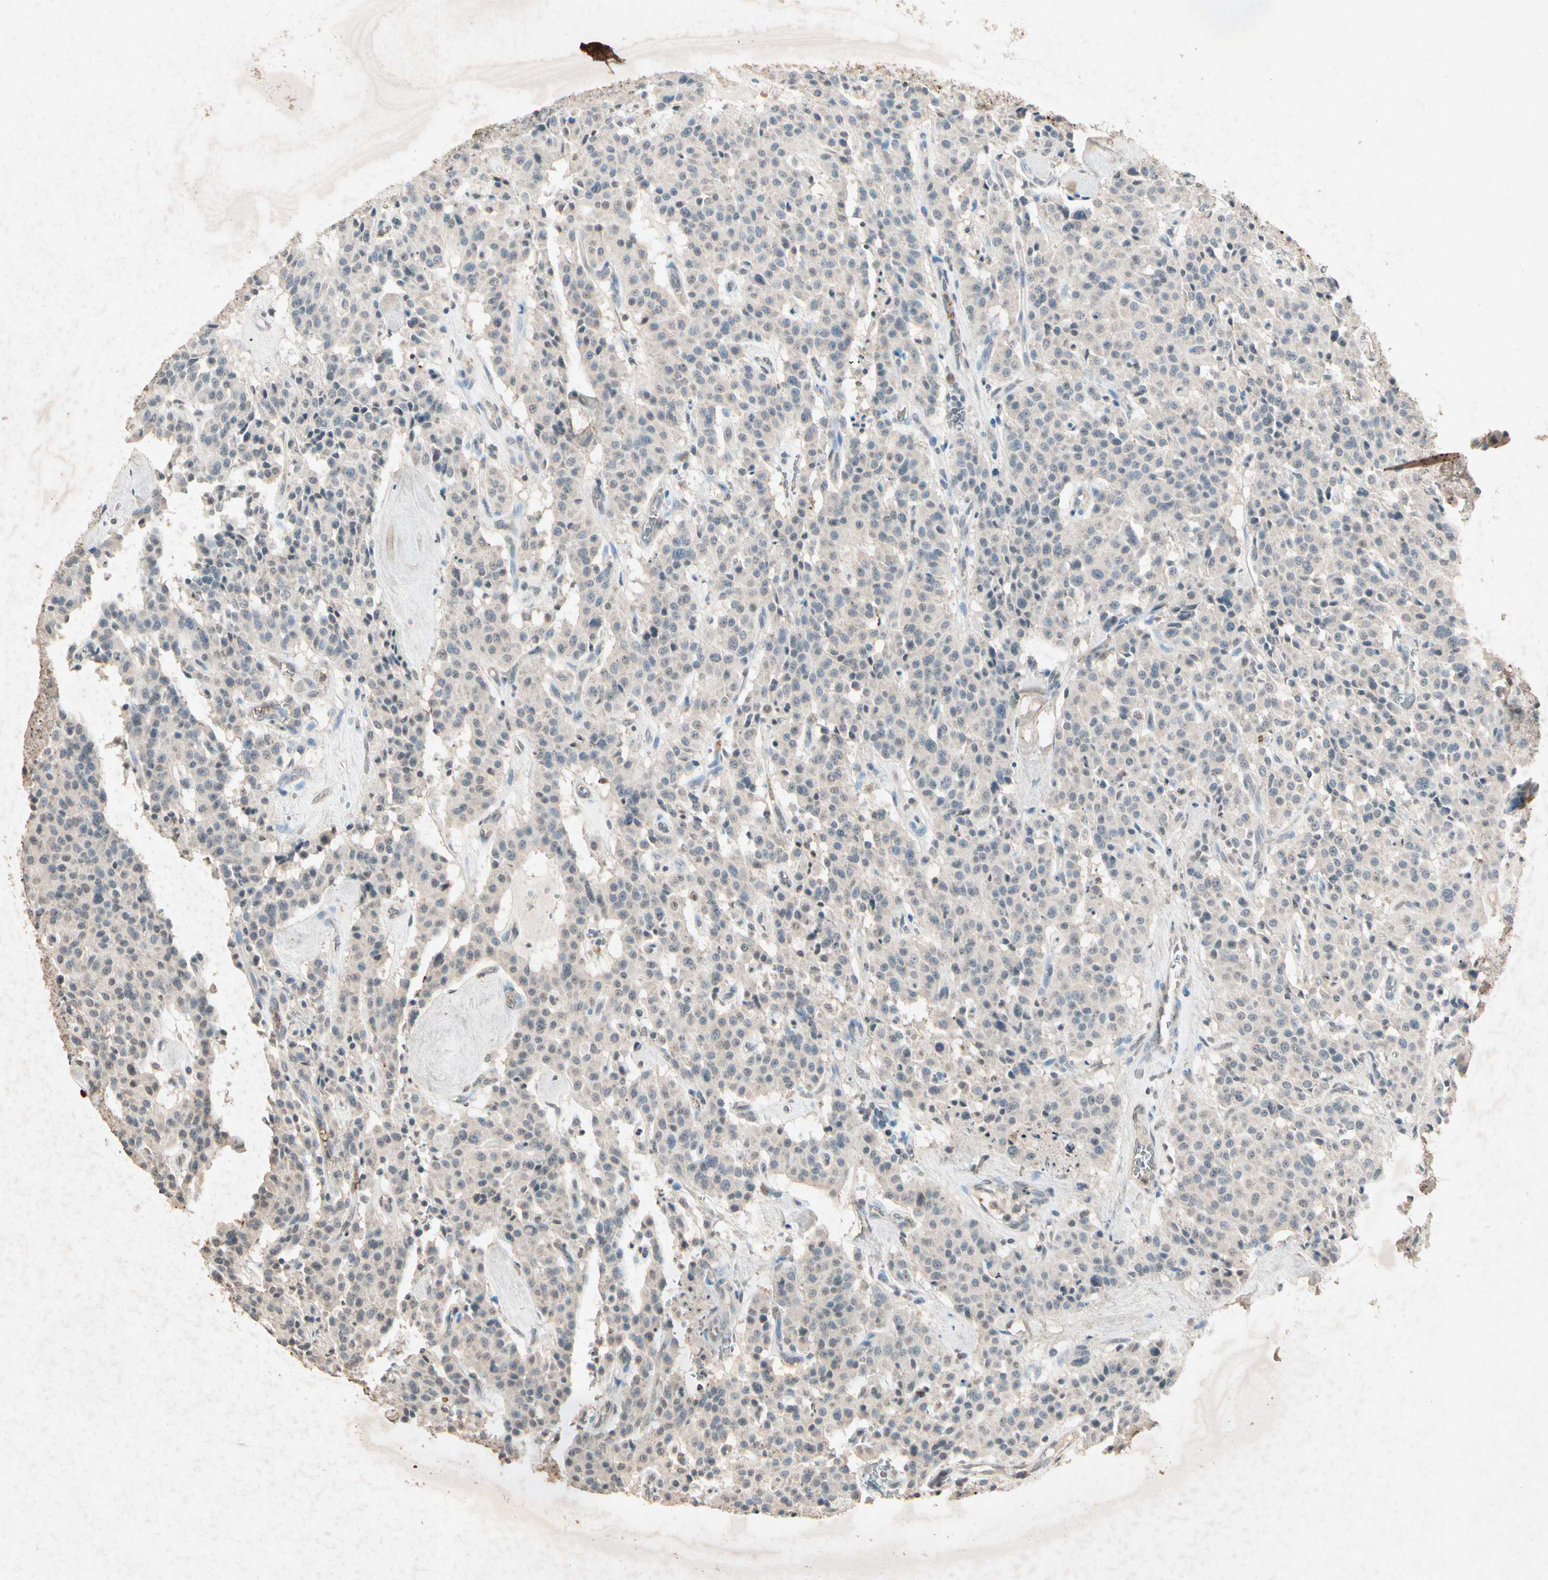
{"staining": {"intensity": "weak", "quantity": "25%-75%", "location": "cytoplasmic/membranous"}, "tissue": "carcinoid", "cell_type": "Tumor cells", "image_type": "cancer", "snomed": [{"axis": "morphology", "description": "Carcinoid, malignant, NOS"}, {"axis": "topography", "description": "Lung"}], "caption": "Immunohistochemistry (IHC) micrograph of neoplastic tissue: carcinoid (malignant) stained using immunohistochemistry (IHC) exhibits low levels of weak protein expression localized specifically in the cytoplasmic/membranous of tumor cells, appearing as a cytoplasmic/membranous brown color.", "gene": "GC", "patient": {"sex": "male", "age": 30}}